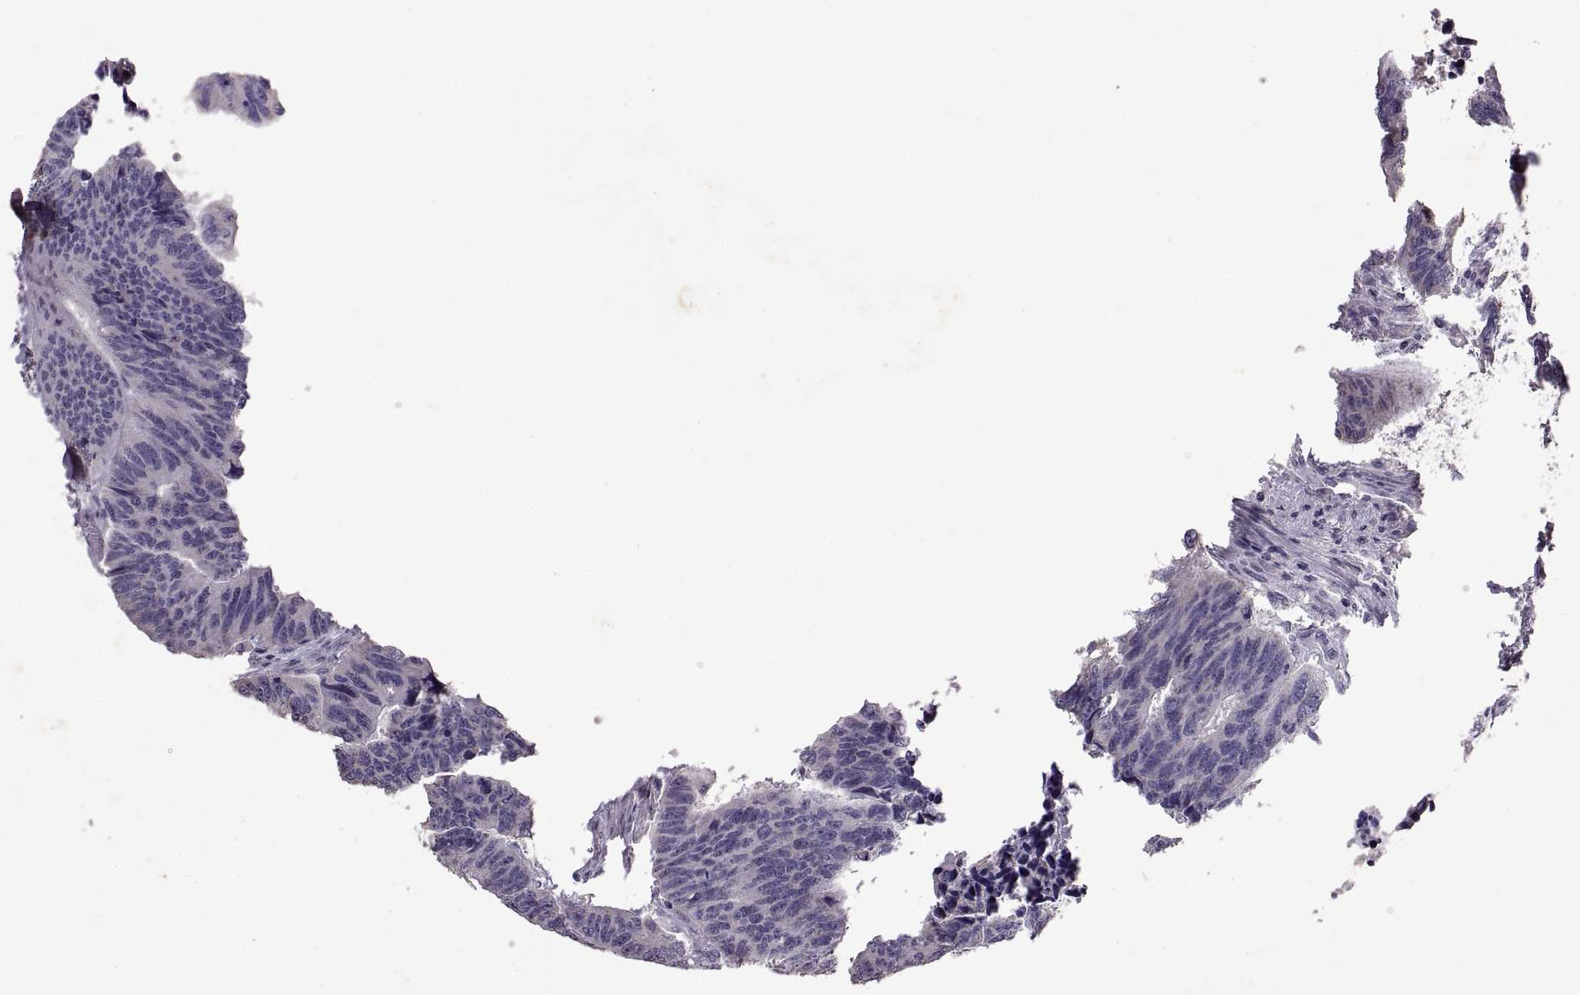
{"staining": {"intensity": "negative", "quantity": "none", "location": "none"}, "tissue": "colorectal cancer", "cell_type": "Tumor cells", "image_type": "cancer", "snomed": [{"axis": "morphology", "description": "Adenocarcinoma, NOS"}, {"axis": "topography", "description": "Rectum"}], "caption": "An image of human colorectal adenocarcinoma is negative for staining in tumor cells. Nuclei are stained in blue.", "gene": "DEFB136", "patient": {"sex": "female", "age": 85}}